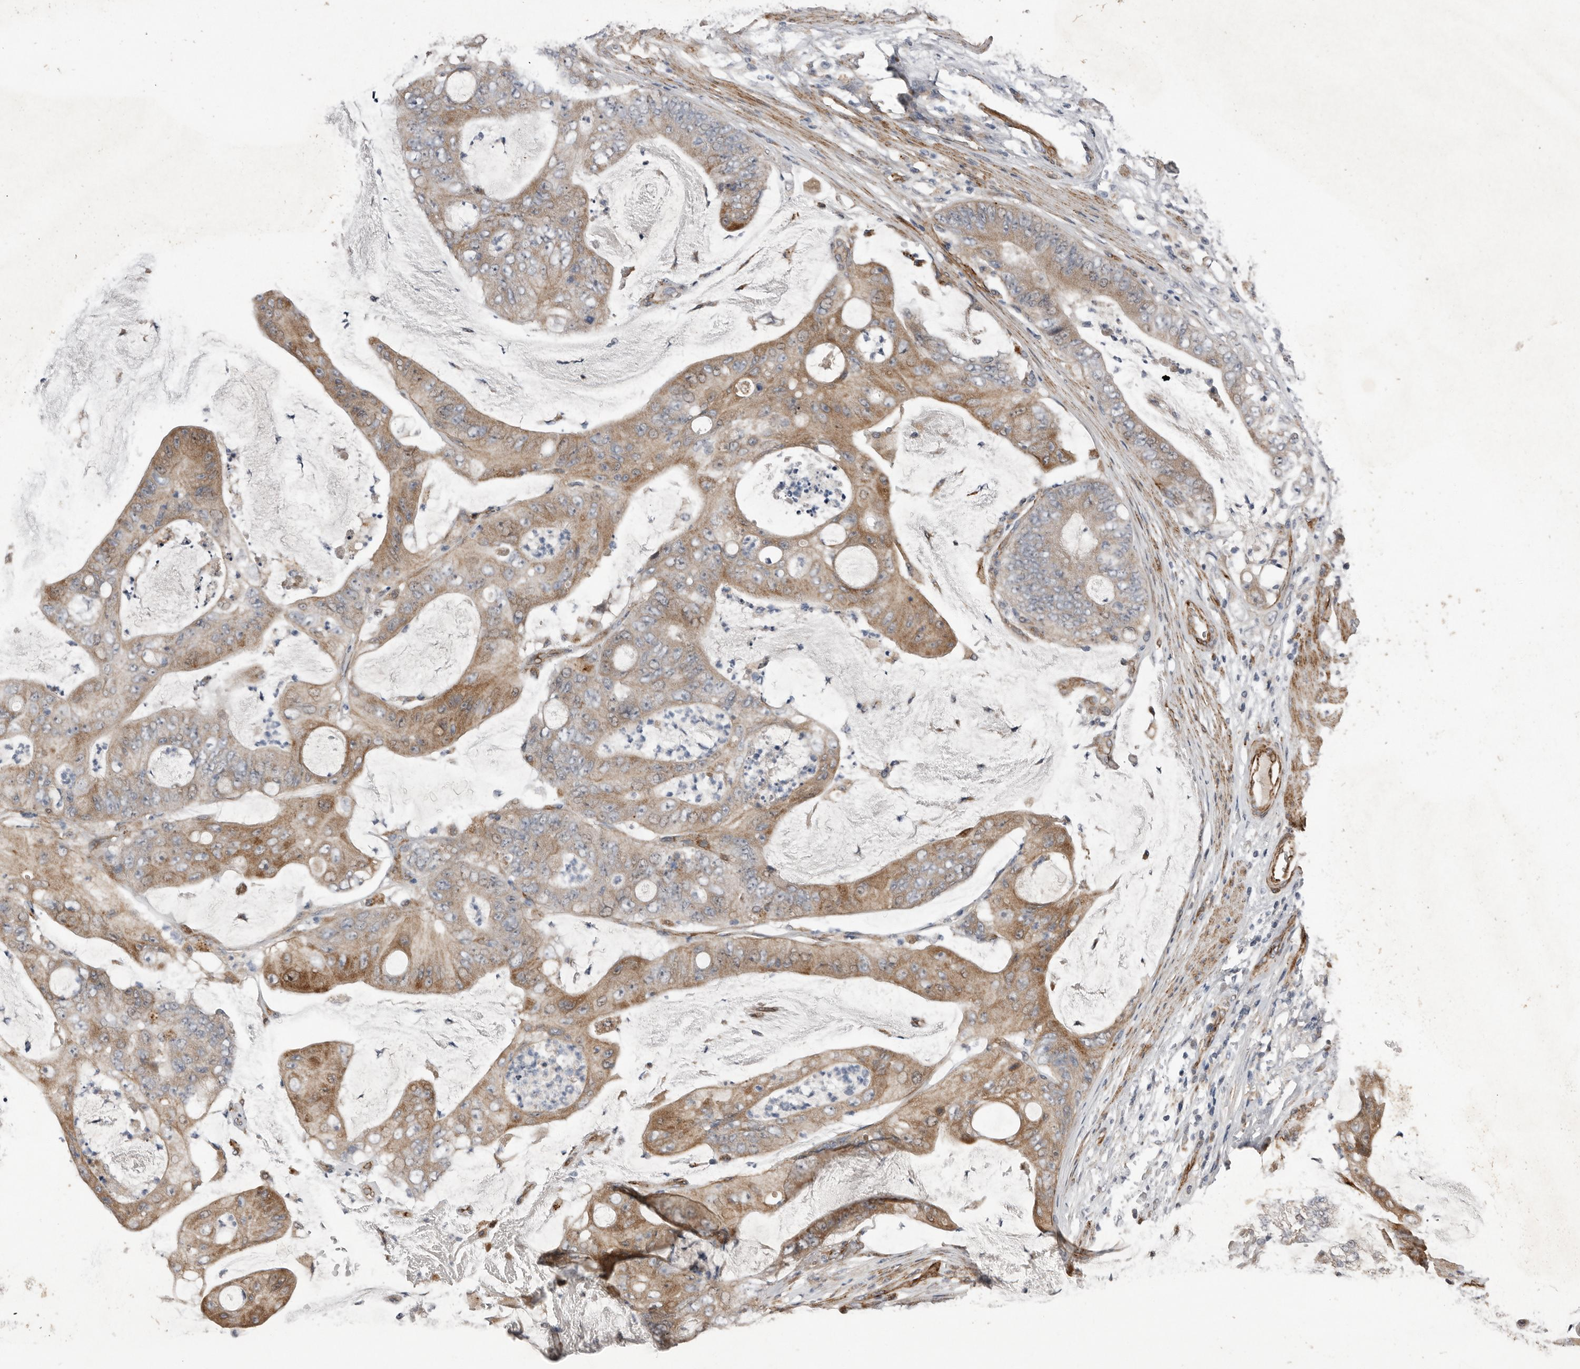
{"staining": {"intensity": "moderate", "quantity": ">75%", "location": "cytoplasmic/membranous"}, "tissue": "stomach cancer", "cell_type": "Tumor cells", "image_type": "cancer", "snomed": [{"axis": "morphology", "description": "Adenocarcinoma, NOS"}, {"axis": "topography", "description": "Stomach"}], "caption": "Immunohistochemical staining of human stomach adenocarcinoma demonstrates moderate cytoplasmic/membranous protein staining in about >75% of tumor cells.", "gene": "RANBP17", "patient": {"sex": "female", "age": 73}}